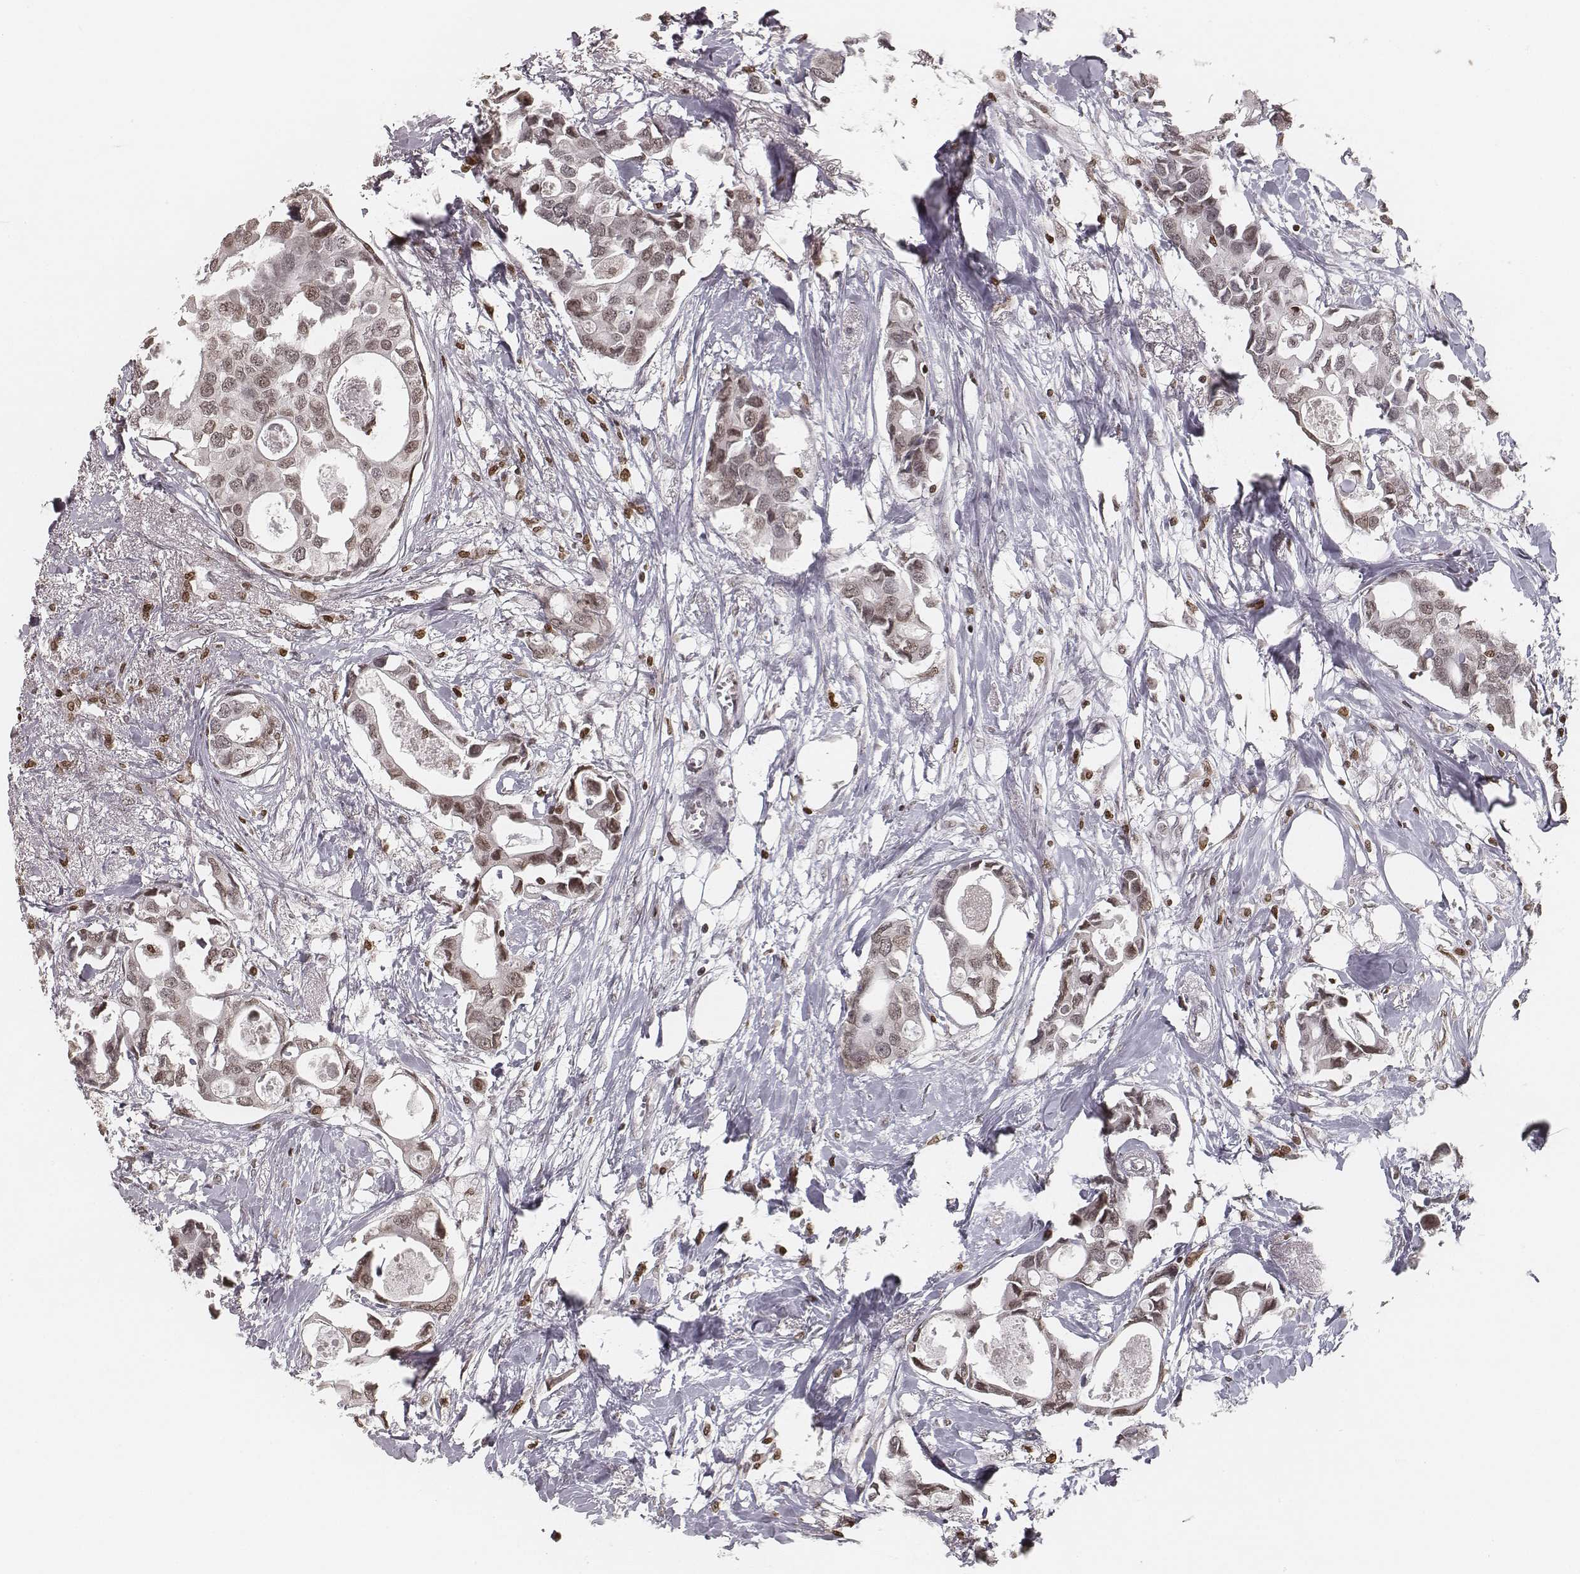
{"staining": {"intensity": "weak", "quantity": ">75%", "location": "nuclear"}, "tissue": "breast cancer", "cell_type": "Tumor cells", "image_type": "cancer", "snomed": [{"axis": "morphology", "description": "Duct carcinoma"}, {"axis": "topography", "description": "Breast"}], "caption": "Human breast cancer (infiltrating ductal carcinoma) stained for a protein (brown) exhibits weak nuclear positive positivity in approximately >75% of tumor cells.", "gene": "HMGA2", "patient": {"sex": "female", "age": 83}}